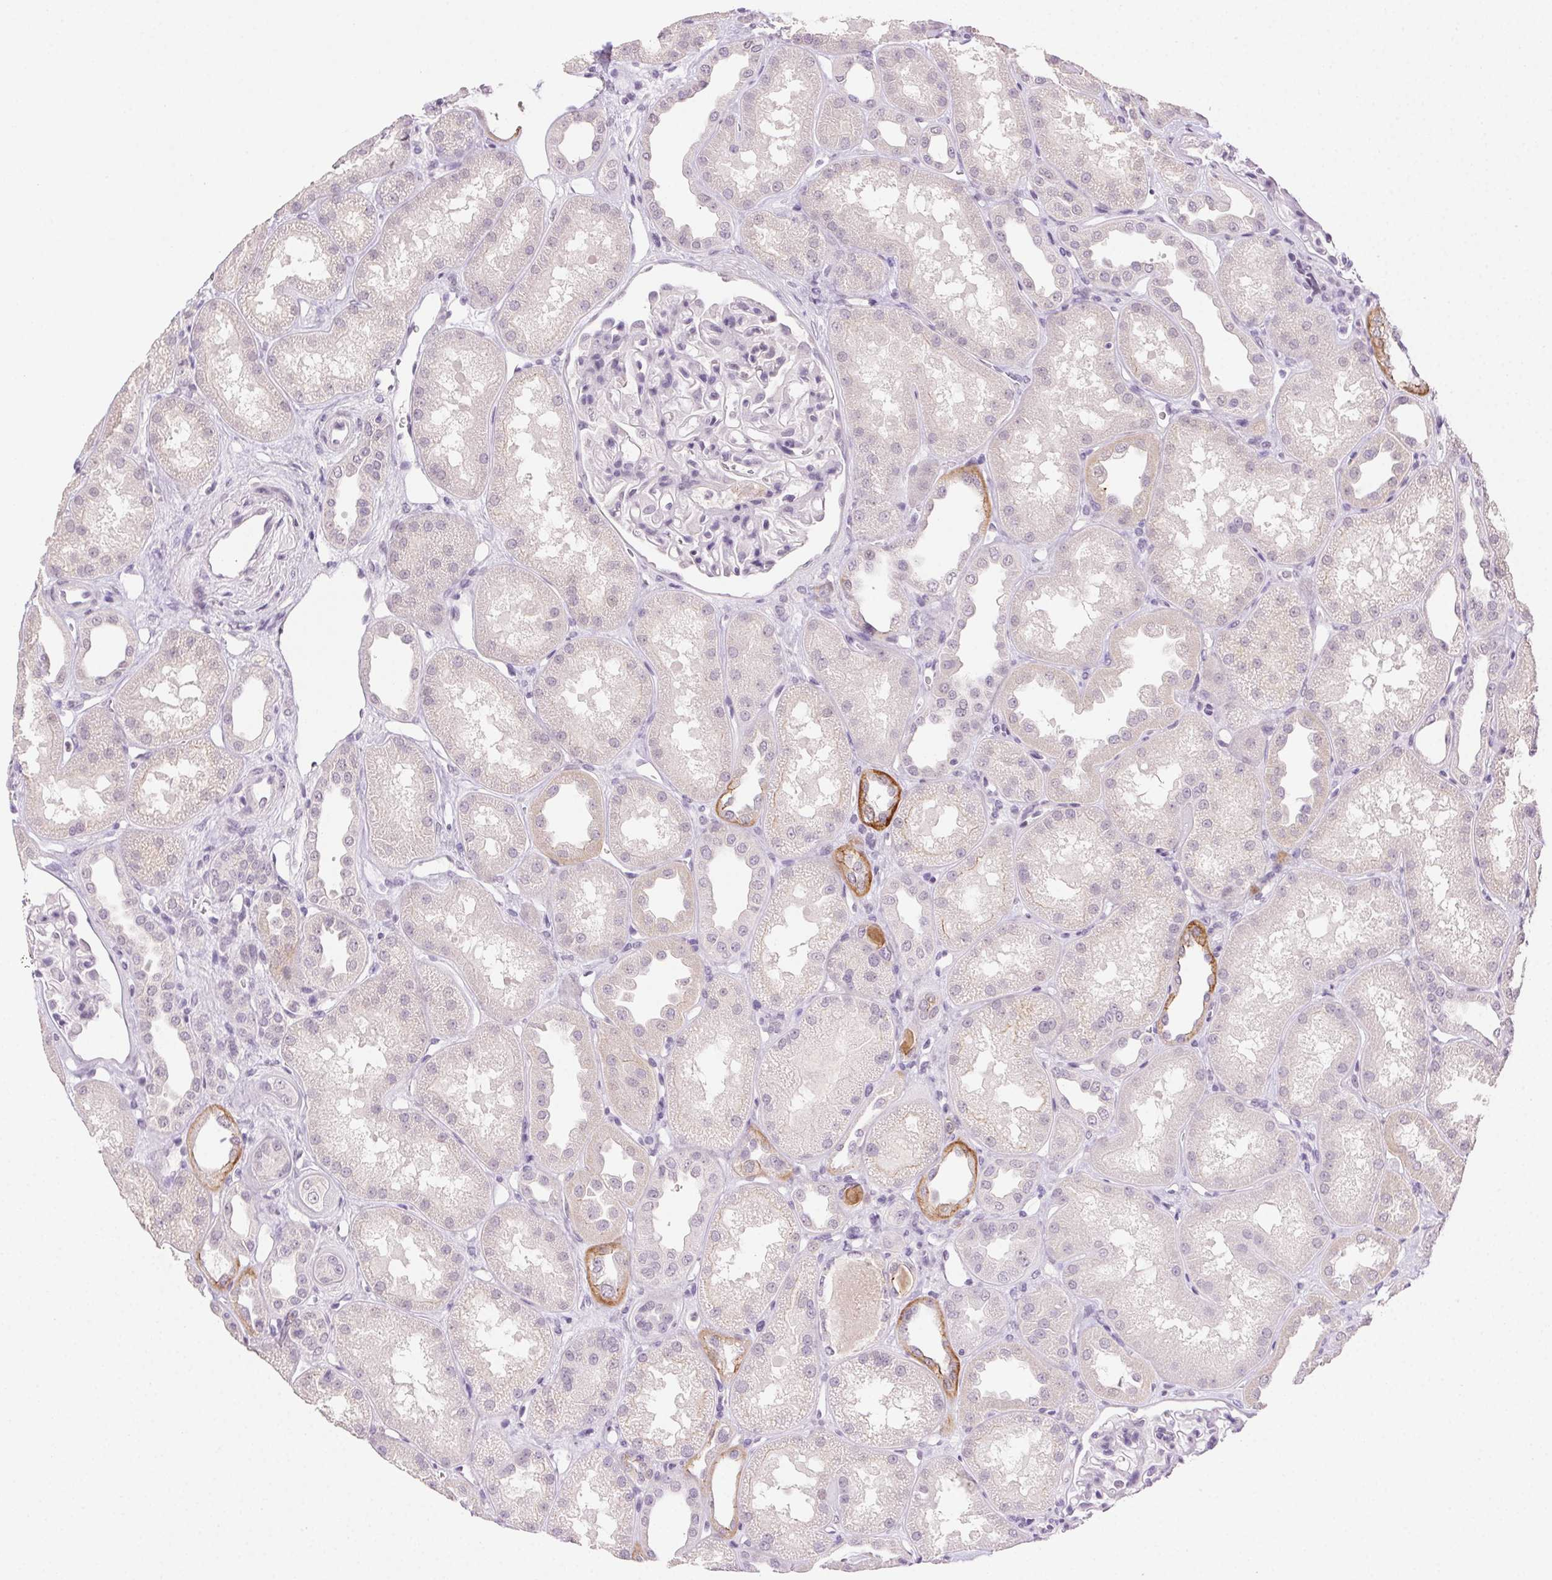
{"staining": {"intensity": "negative", "quantity": "none", "location": "none"}, "tissue": "kidney", "cell_type": "Cells in glomeruli", "image_type": "normal", "snomed": [{"axis": "morphology", "description": "Normal tissue, NOS"}, {"axis": "topography", "description": "Kidney"}], "caption": "A histopathology image of kidney stained for a protein shows no brown staining in cells in glomeruli. Brightfield microscopy of IHC stained with DAB (3,3'-diaminobenzidine) (brown) and hematoxylin (blue), captured at high magnification.", "gene": "CLDN10", "patient": {"sex": "male", "age": 61}}